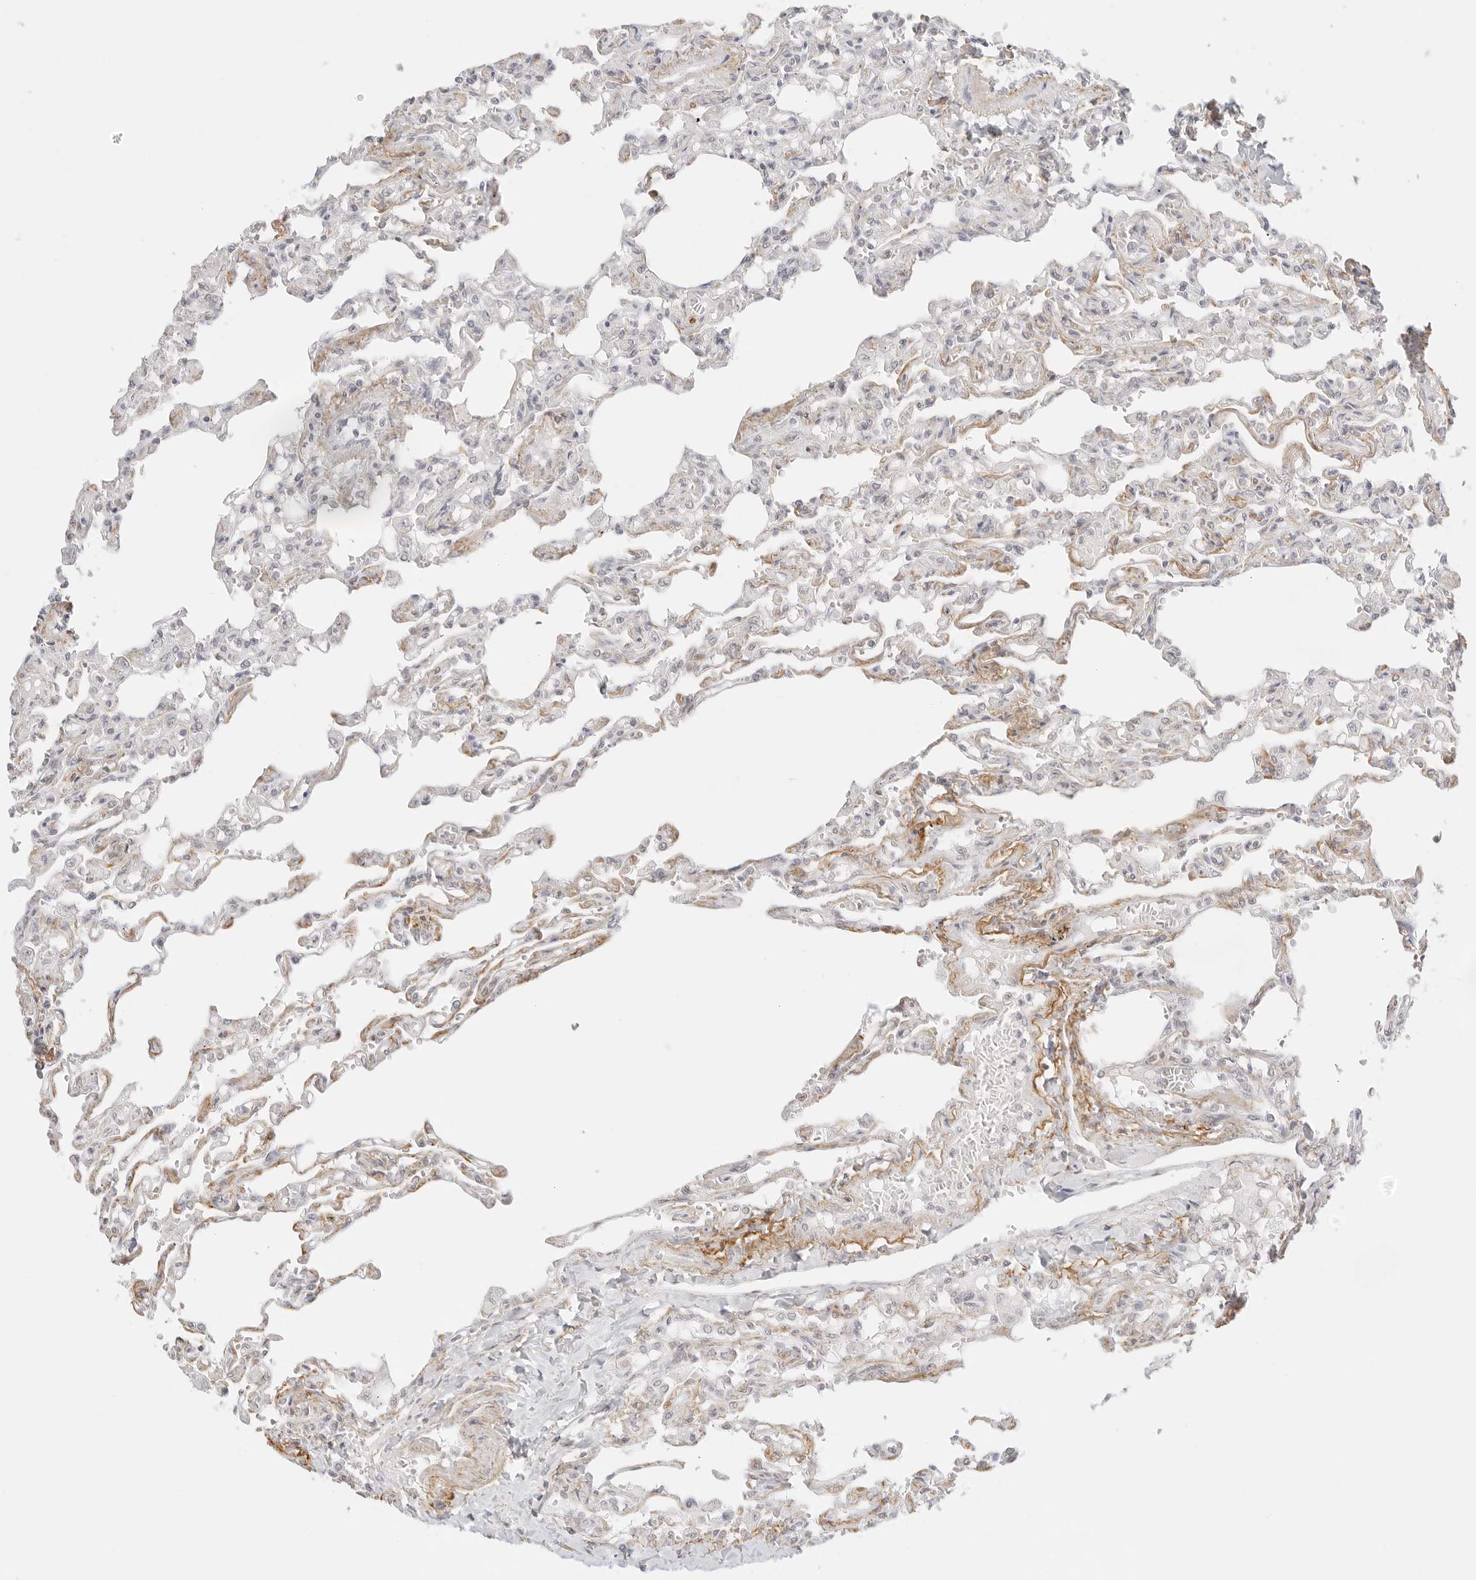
{"staining": {"intensity": "negative", "quantity": "none", "location": "none"}, "tissue": "lung", "cell_type": "Alveolar cells", "image_type": "normal", "snomed": [{"axis": "morphology", "description": "Normal tissue, NOS"}, {"axis": "topography", "description": "Lung"}], "caption": "This is an immunohistochemistry histopathology image of benign human lung. There is no positivity in alveolar cells.", "gene": "FBLN5", "patient": {"sex": "male", "age": 21}}